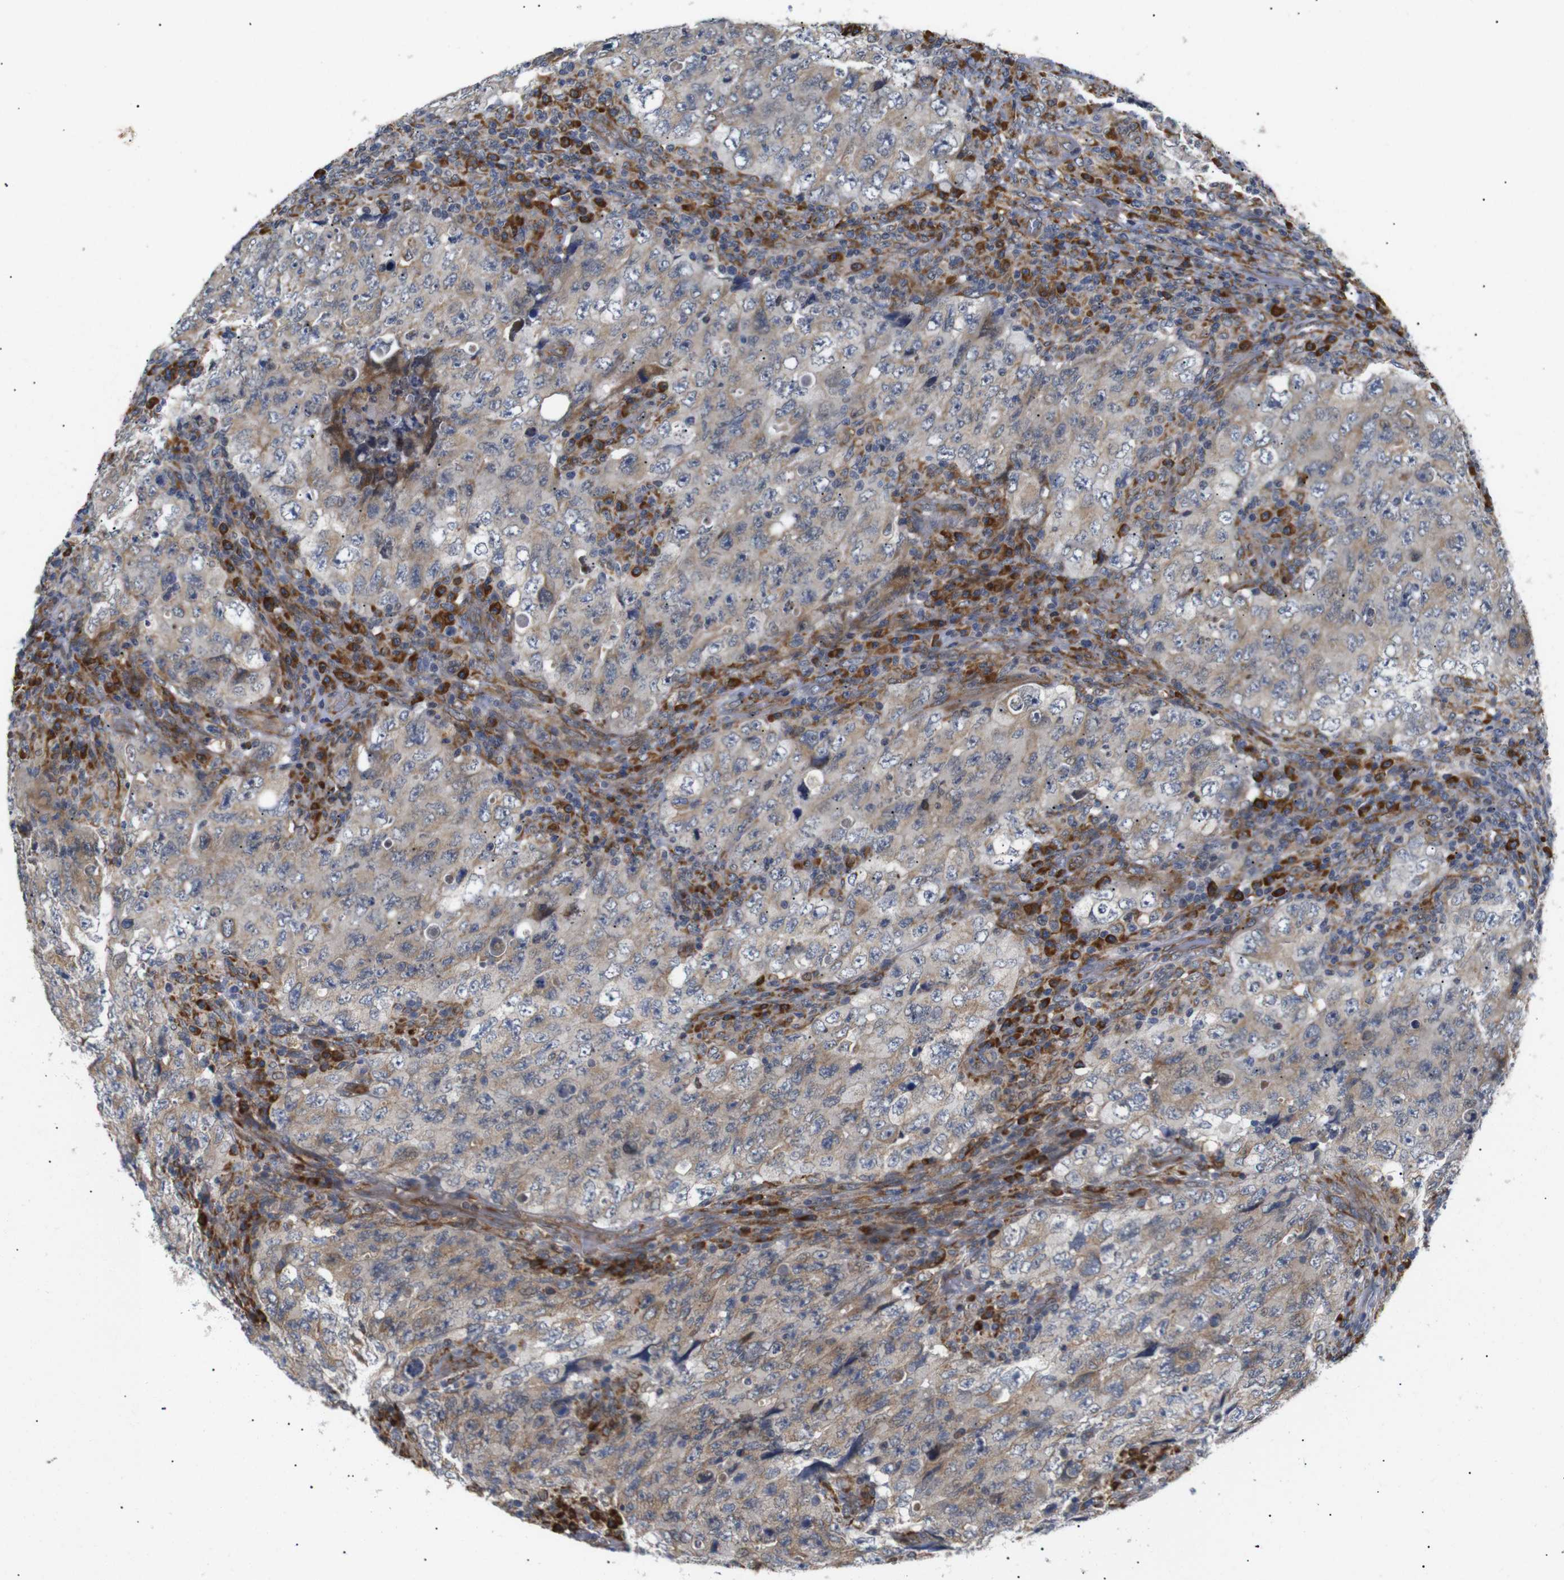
{"staining": {"intensity": "weak", "quantity": ">75%", "location": "cytoplasmic/membranous"}, "tissue": "testis cancer", "cell_type": "Tumor cells", "image_type": "cancer", "snomed": [{"axis": "morphology", "description": "Carcinoma, Embryonal, NOS"}, {"axis": "topography", "description": "Testis"}], "caption": "Protein positivity by immunohistochemistry shows weak cytoplasmic/membranous positivity in about >75% of tumor cells in embryonal carcinoma (testis).", "gene": "KANK4", "patient": {"sex": "male", "age": 26}}